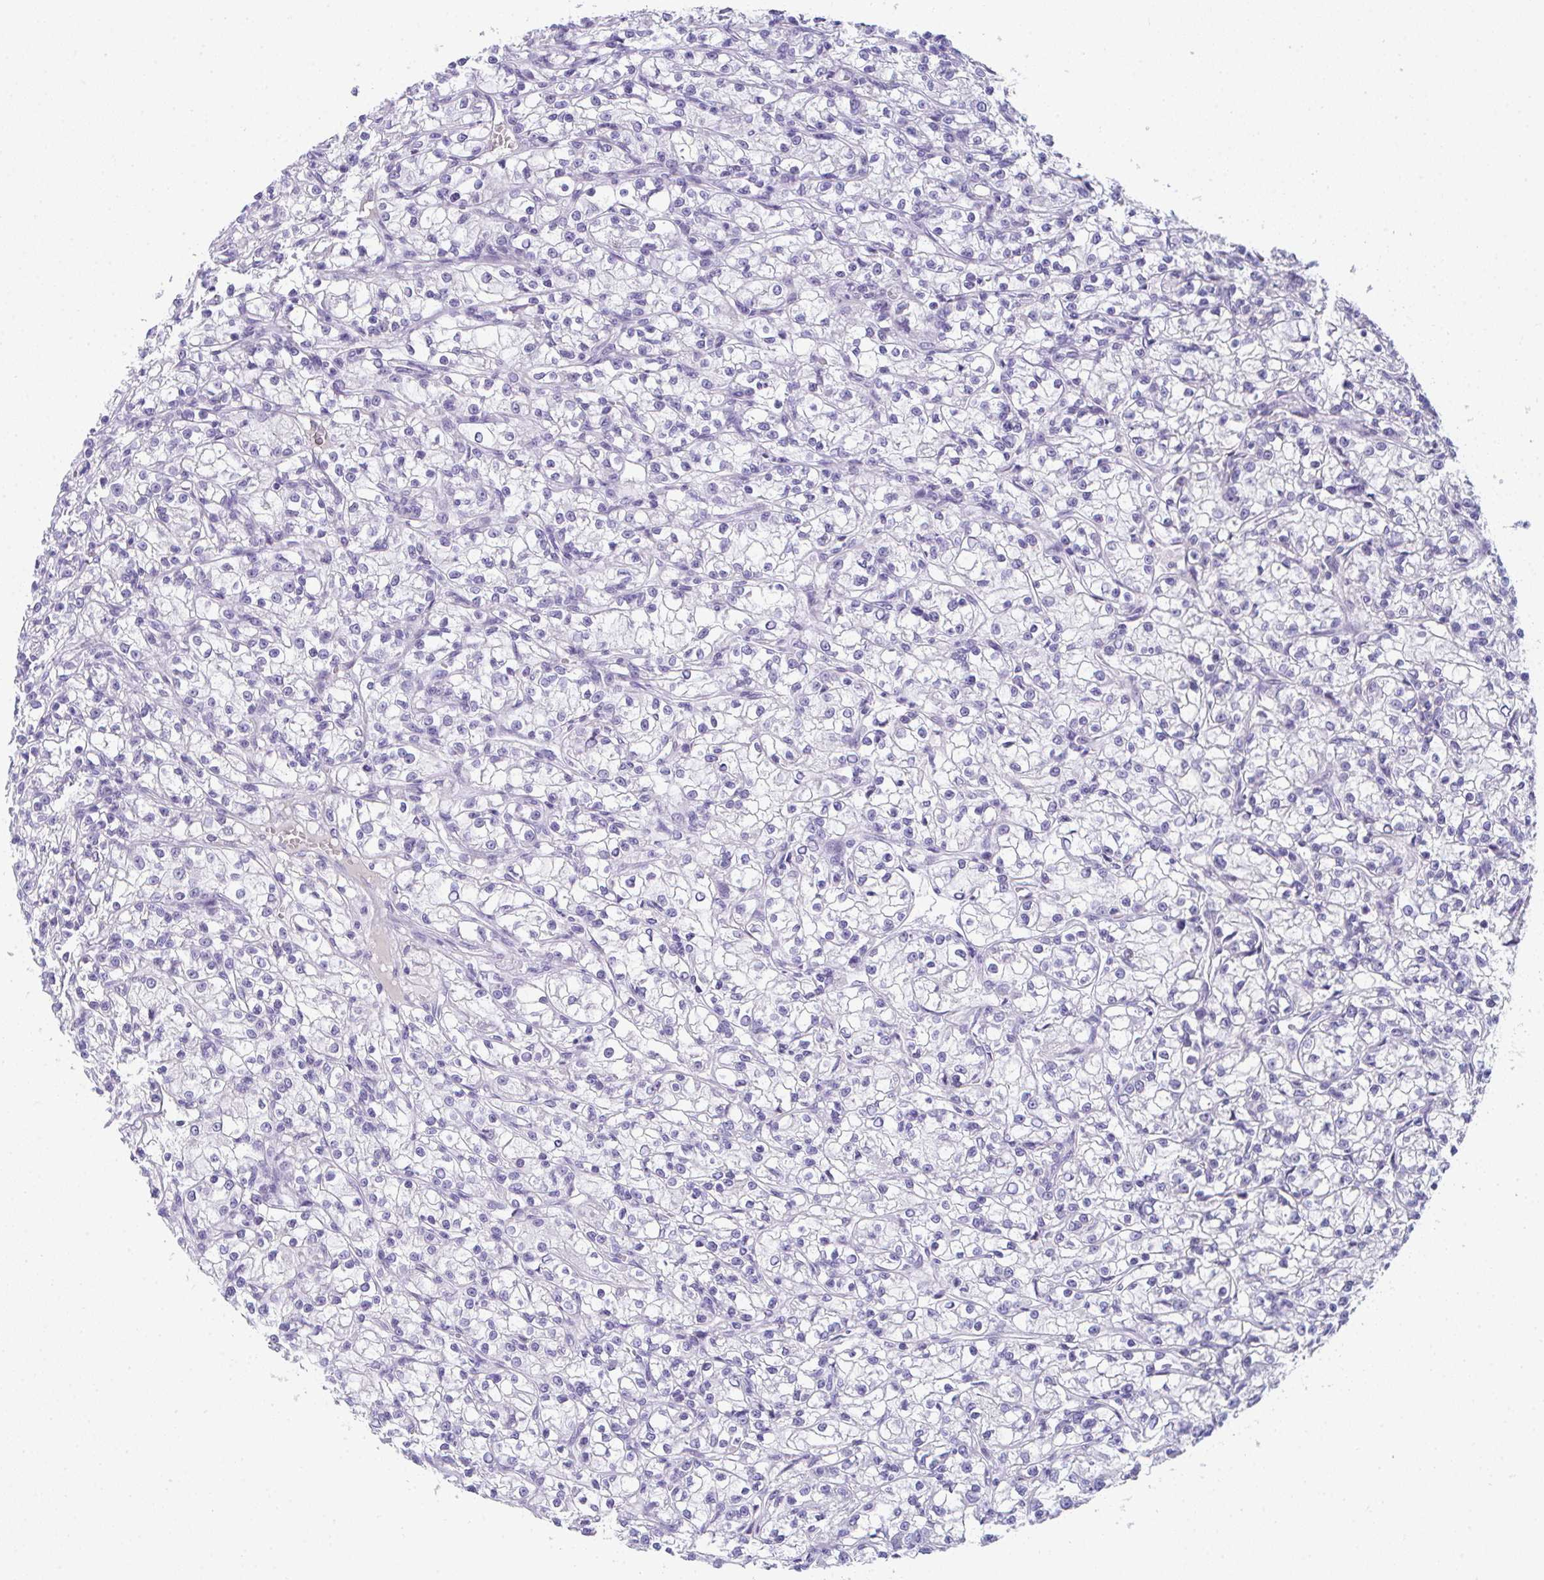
{"staining": {"intensity": "negative", "quantity": "none", "location": "none"}, "tissue": "renal cancer", "cell_type": "Tumor cells", "image_type": "cancer", "snomed": [{"axis": "morphology", "description": "Adenocarcinoma, NOS"}, {"axis": "topography", "description": "Kidney"}], "caption": "Immunohistochemistry photomicrograph of human renal adenocarcinoma stained for a protein (brown), which exhibits no staining in tumor cells.", "gene": "TTC30B", "patient": {"sex": "female", "age": 59}}